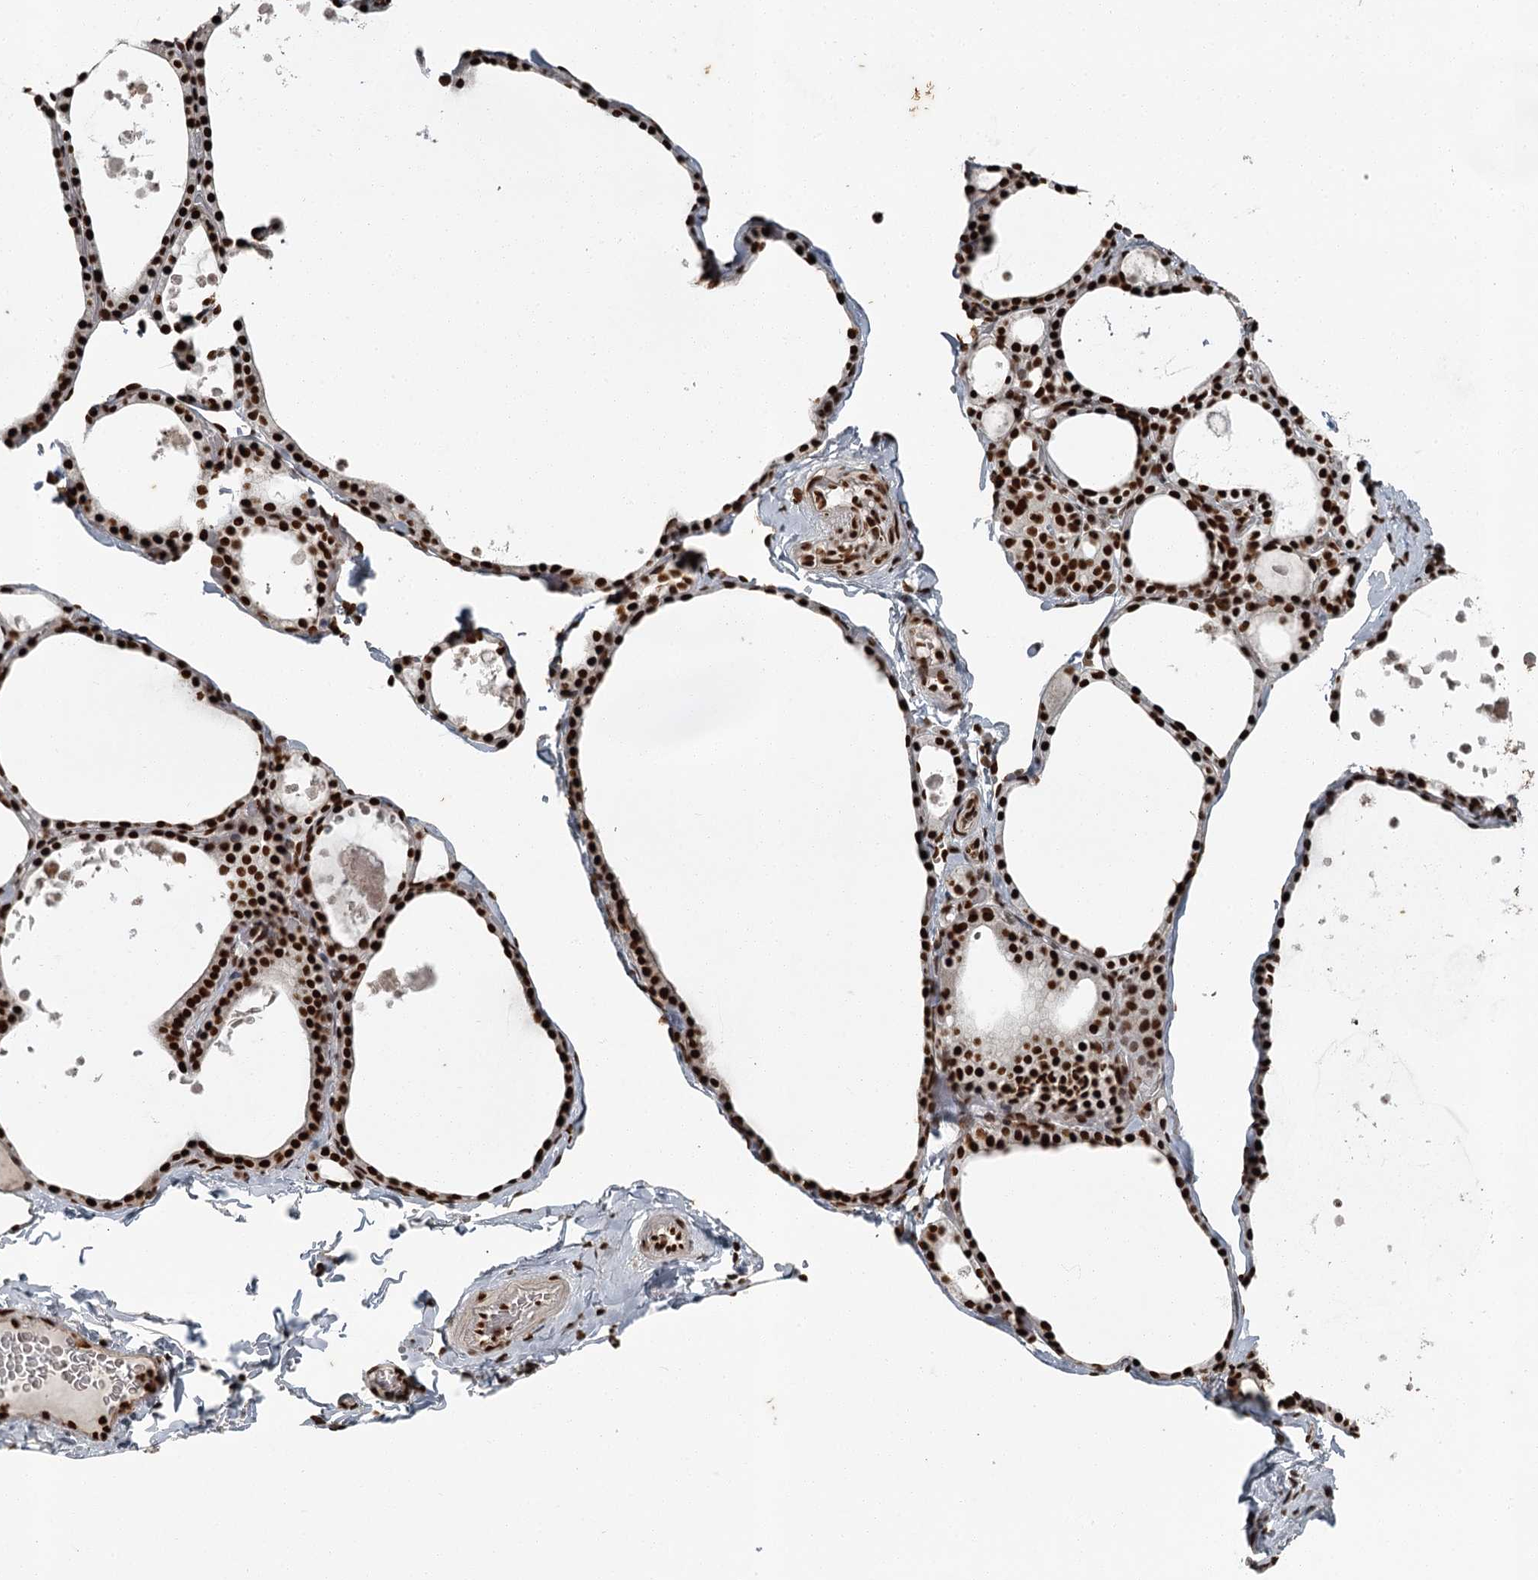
{"staining": {"intensity": "strong", "quantity": ">75%", "location": "nuclear"}, "tissue": "thyroid gland", "cell_type": "Glandular cells", "image_type": "normal", "snomed": [{"axis": "morphology", "description": "Normal tissue, NOS"}, {"axis": "topography", "description": "Thyroid gland"}], "caption": "Human thyroid gland stained with a protein marker demonstrates strong staining in glandular cells.", "gene": "RBBP7", "patient": {"sex": "male", "age": 56}}